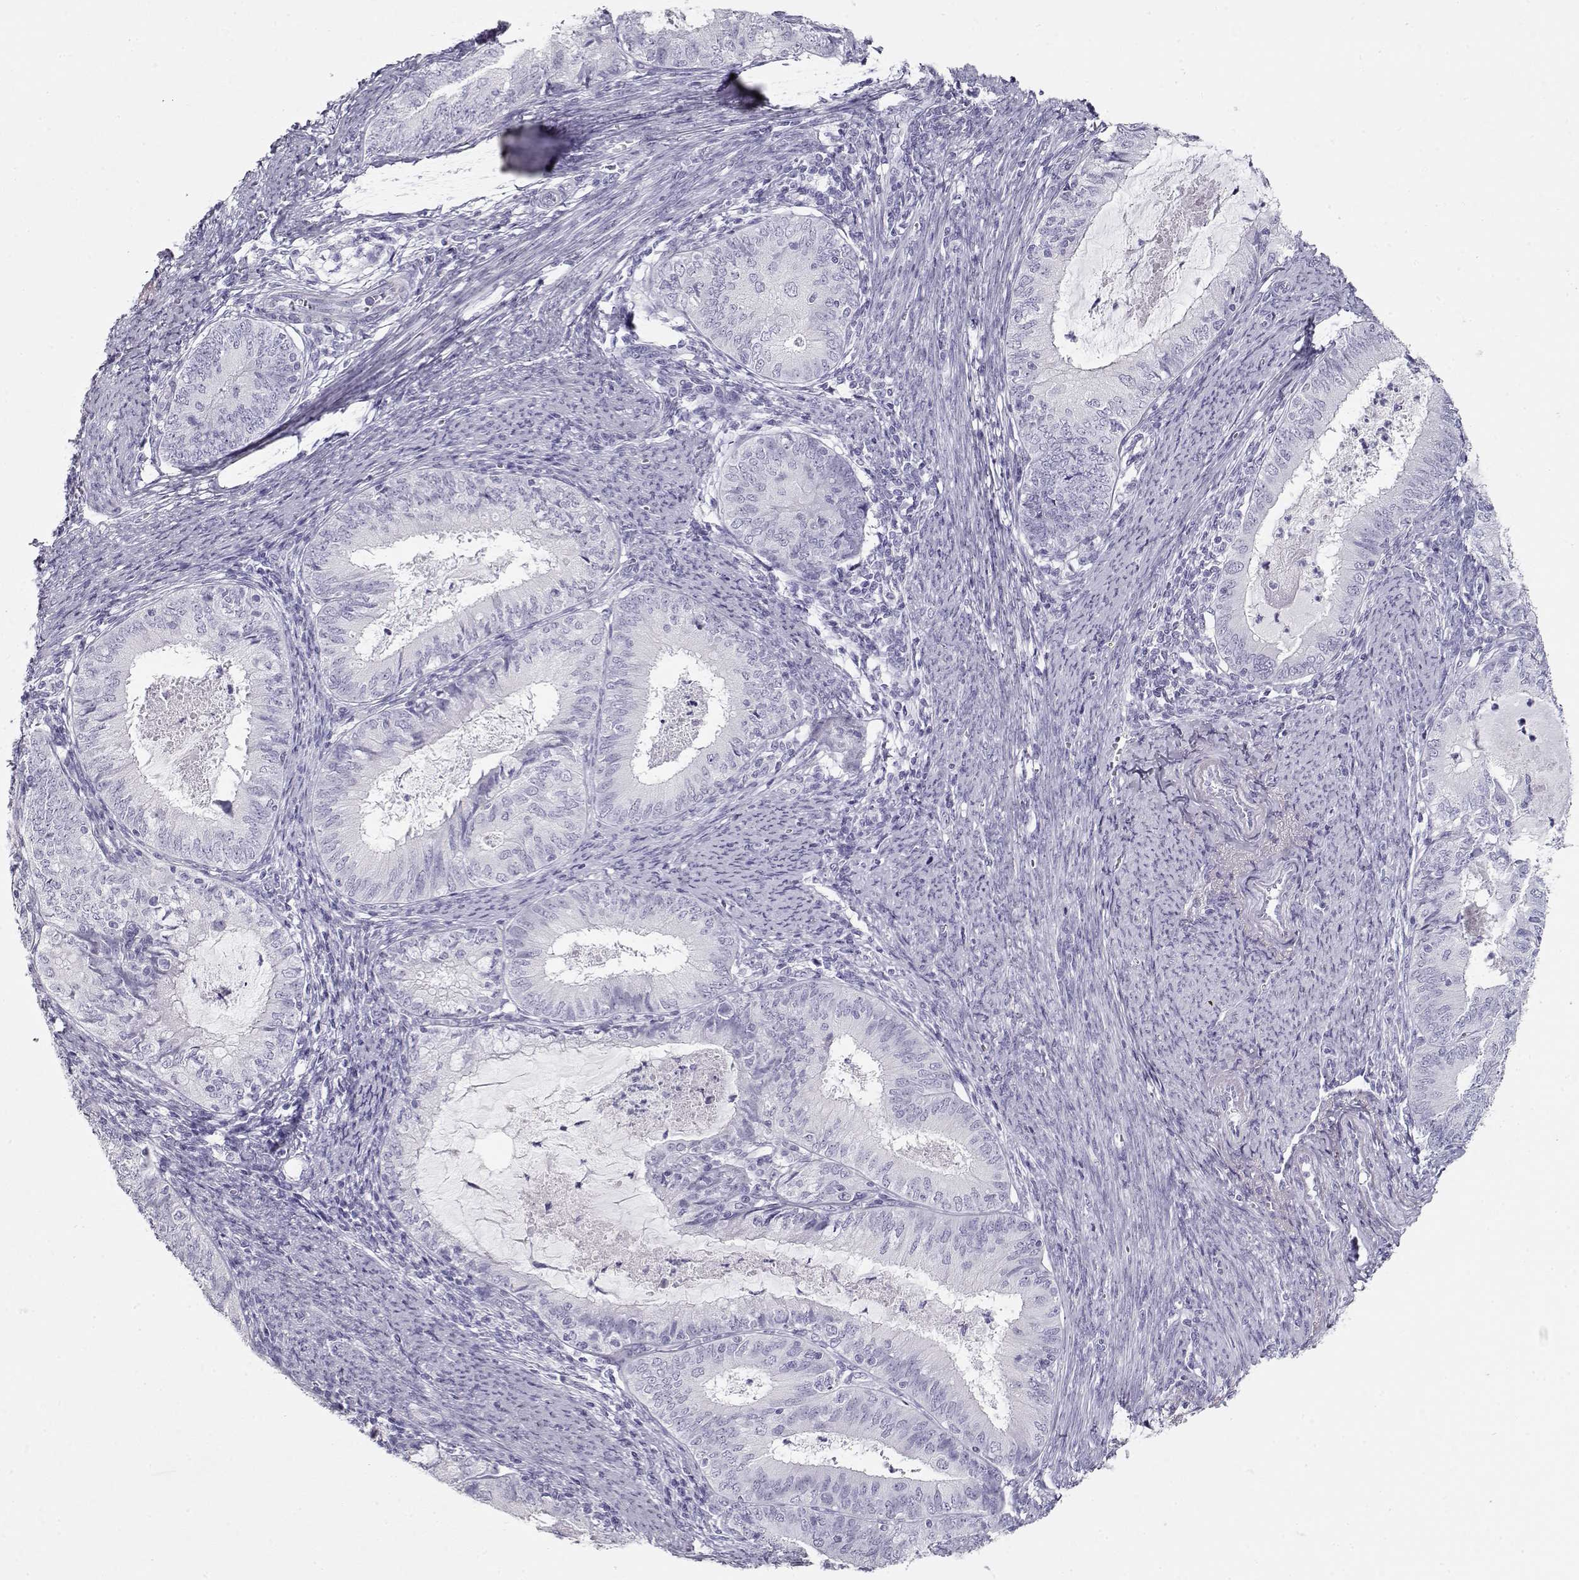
{"staining": {"intensity": "negative", "quantity": "none", "location": "none"}, "tissue": "endometrial cancer", "cell_type": "Tumor cells", "image_type": "cancer", "snomed": [{"axis": "morphology", "description": "Adenocarcinoma, NOS"}, {"axis": "topography", "description": "Endometrium"}], "caption": "DAB (3,3'-diaminobenzidine) immunohistochemical staining of endometrial cancer (adenocarcinoma) exhibits no significant expression in tumor cells.", "gene": "MAGEC1", "patient": {"sex": "female", "age": 57}}